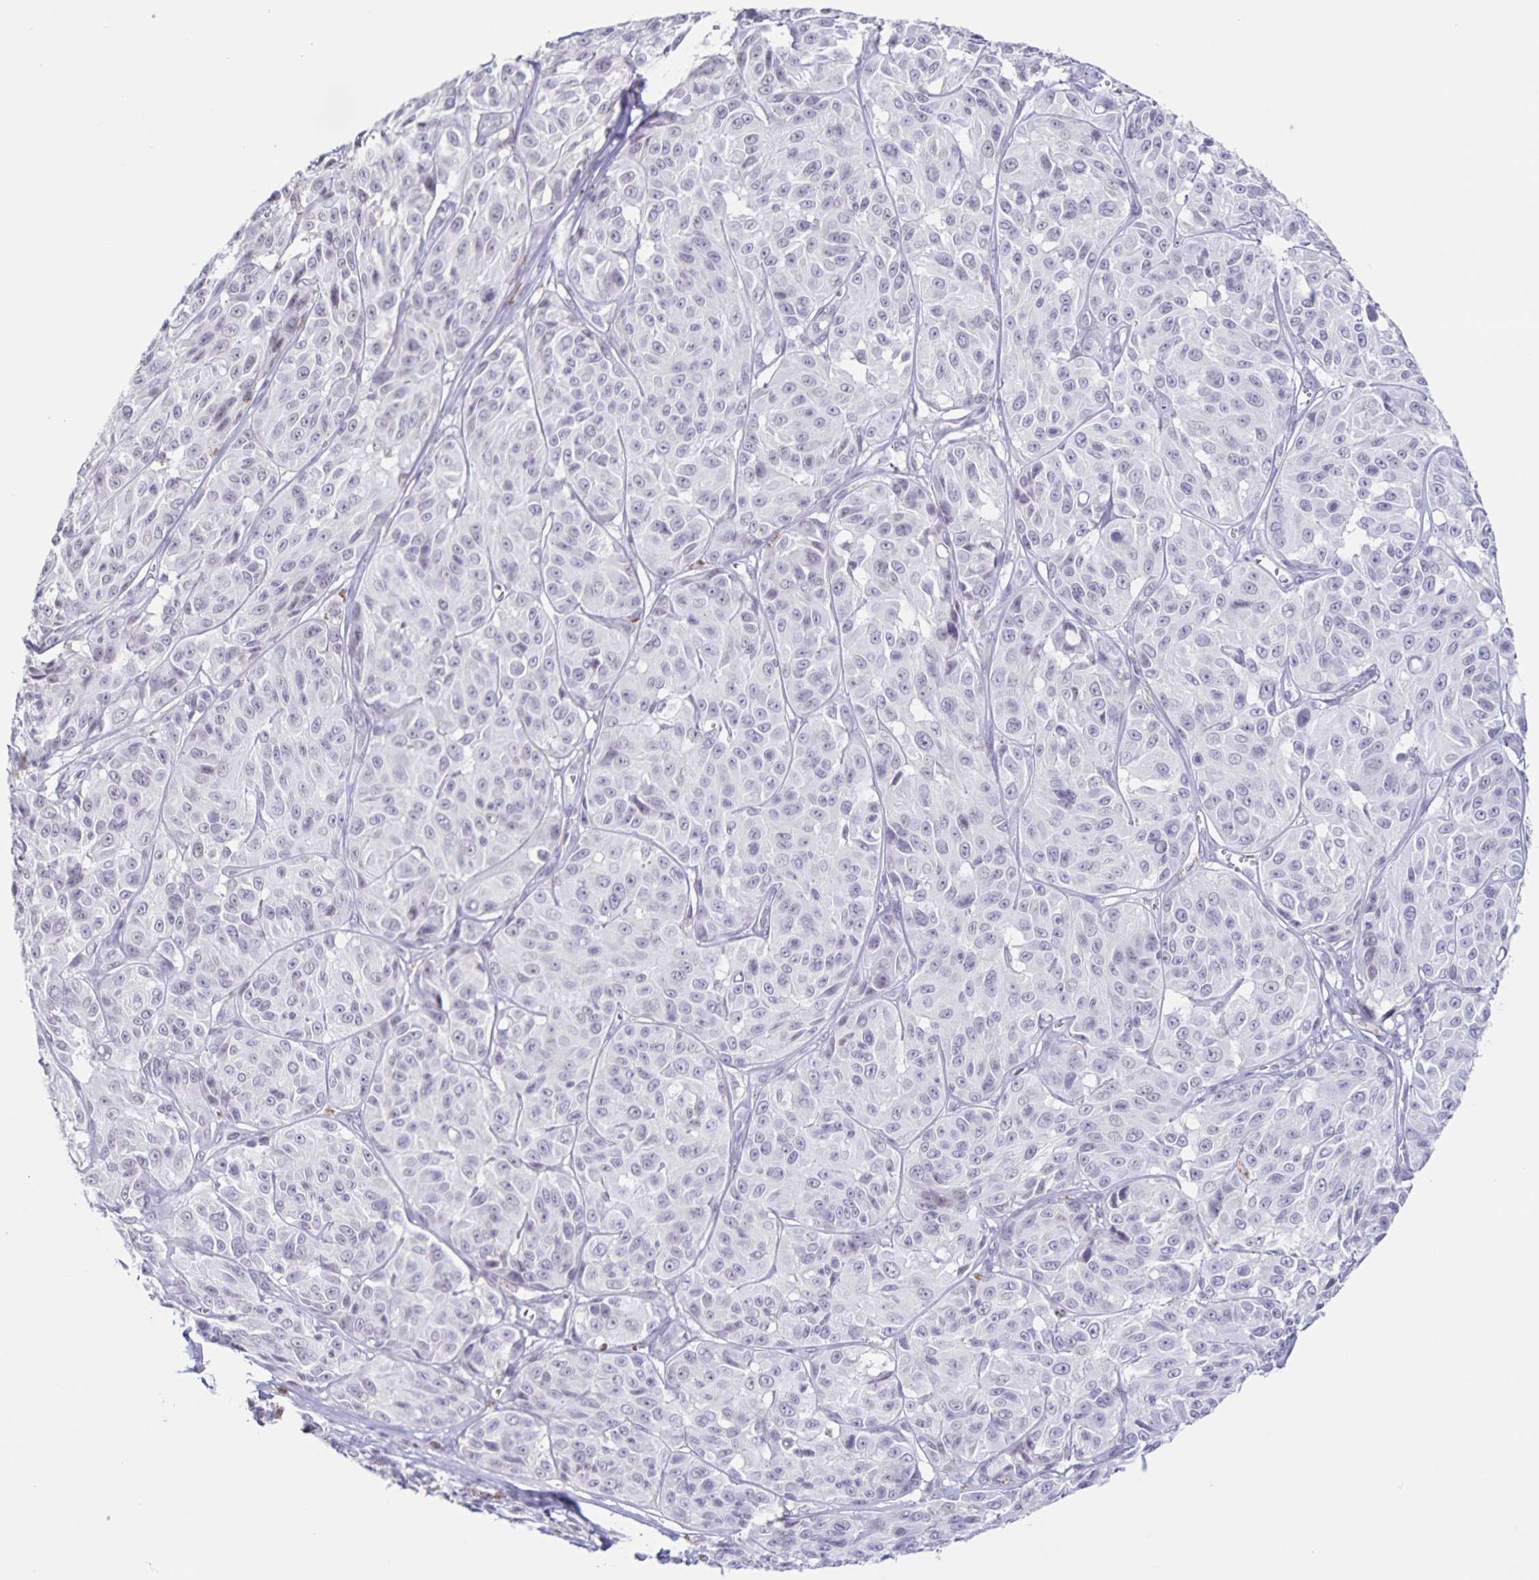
{"staining": {"intensity": "weak", "quantity": "<25%", "location": "nuclear"}, "tissue": "melanoma", "cell_type": "Tumor cells", "image_type": "cancer", "snomed": [{"axis": "morphology", "description": "Malignant melanoma, NOS"}, {"axis": "topography", "description": "Skin"}], "caption": "DAB (3,3'-diaminobenzidine) immunohistochemical staining of human malignant melanoma exhibits no significant positivity in tumor cells.", "gene": "LCE6A", "patient": {"sex": "male", "age": 91}}